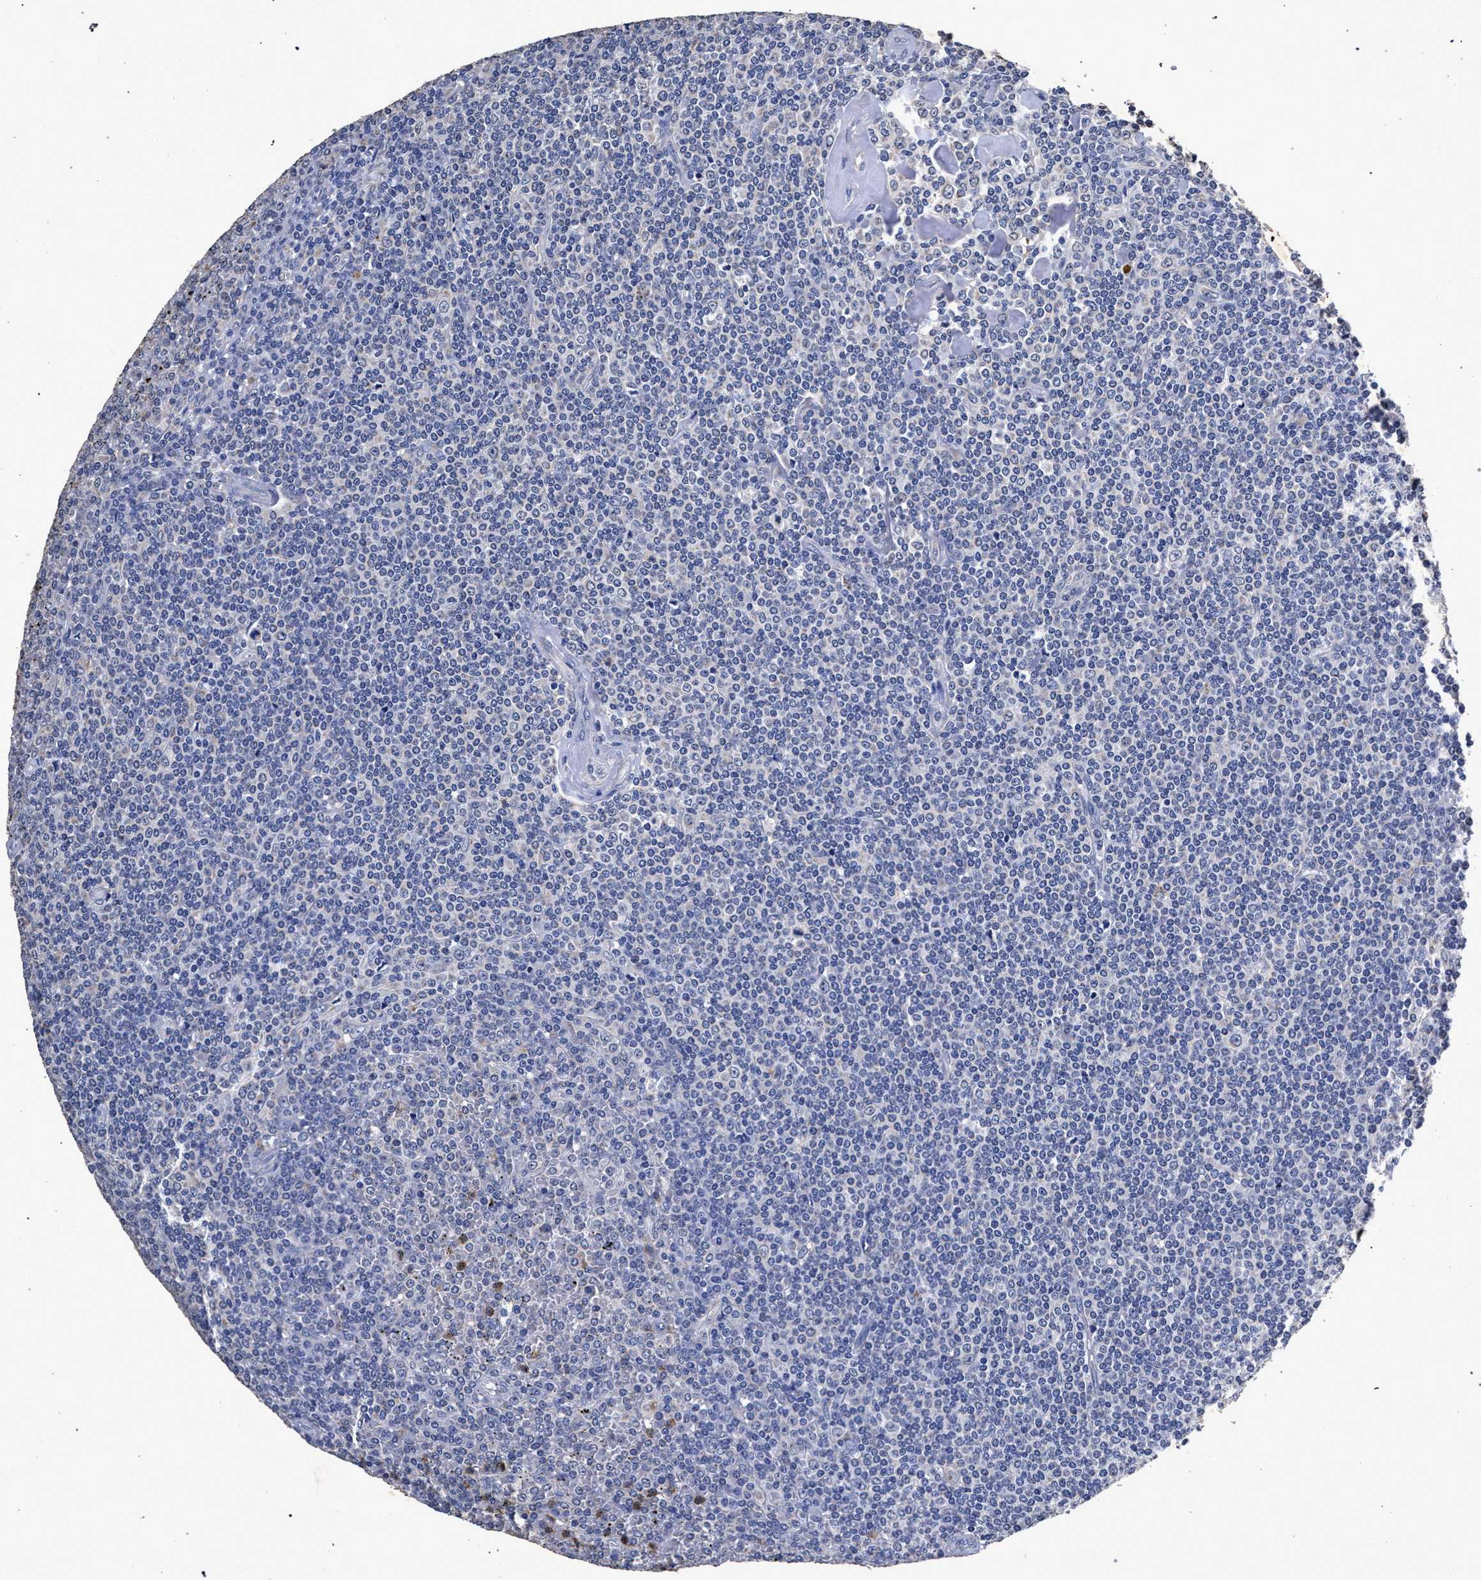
{"staining": {"intensity": "negative", "quantity": "none", "location": "none"}, "tissue": "lymphoma", "cell_type": "Tumor cells", "image_type": "cancer", "snomed": [{"axis": "morphology", "description": "Malignant lymphoma, non-Hodgkin's type, Low grade"}, {"axis": "topography", "description": "Spleen"}], "caption": "Immunohistochemical staining of low-grade malignant lymphoma, non-Hodgkin's type reveals no significant staining in tumor cells.", "gene": "ATP1A2", "patient": {"sex": "female", "age": 19}}